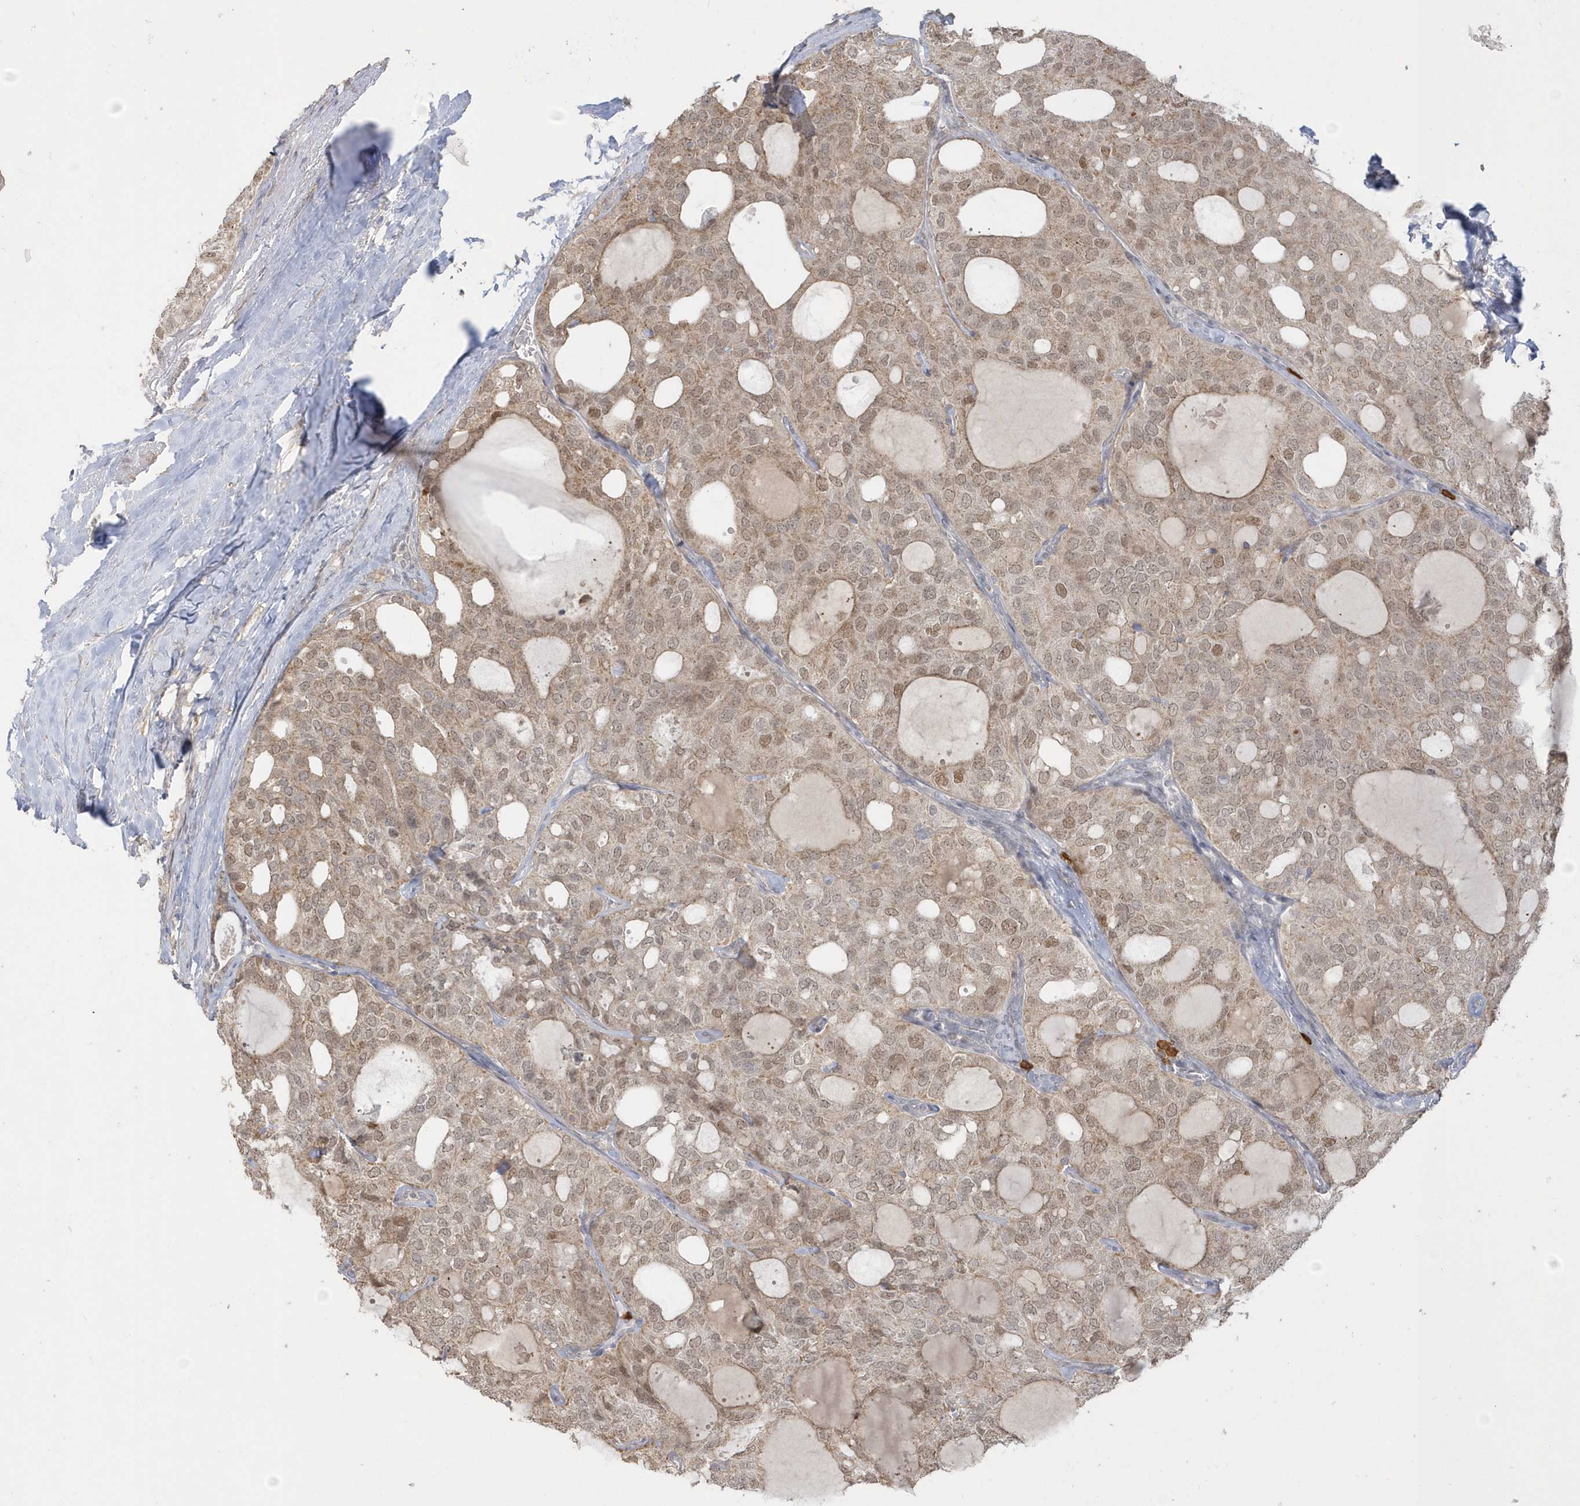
{"staining": {"intensity": "moderate", "quantity": ">75%", "location": "nuclear"}, "tissue": "thyroid cancer", "cell_type": "Tumor cells", "image_type": "cancer", "snomed": [{"axis": "morphology", "description": "Follicular adenoma carcinoma, NOS"}, {"axis": "topography", "description": "Thyroid gland"}], "caption": "The histopathology image displays immunohistochemical staining of thyroid follicular adenoma carcinoma. There is moderate nuclear staining is identified in approximately >75% of tumor cells.", "gene": "NAF1", "patient": {"sex": "male", "age": 75}}